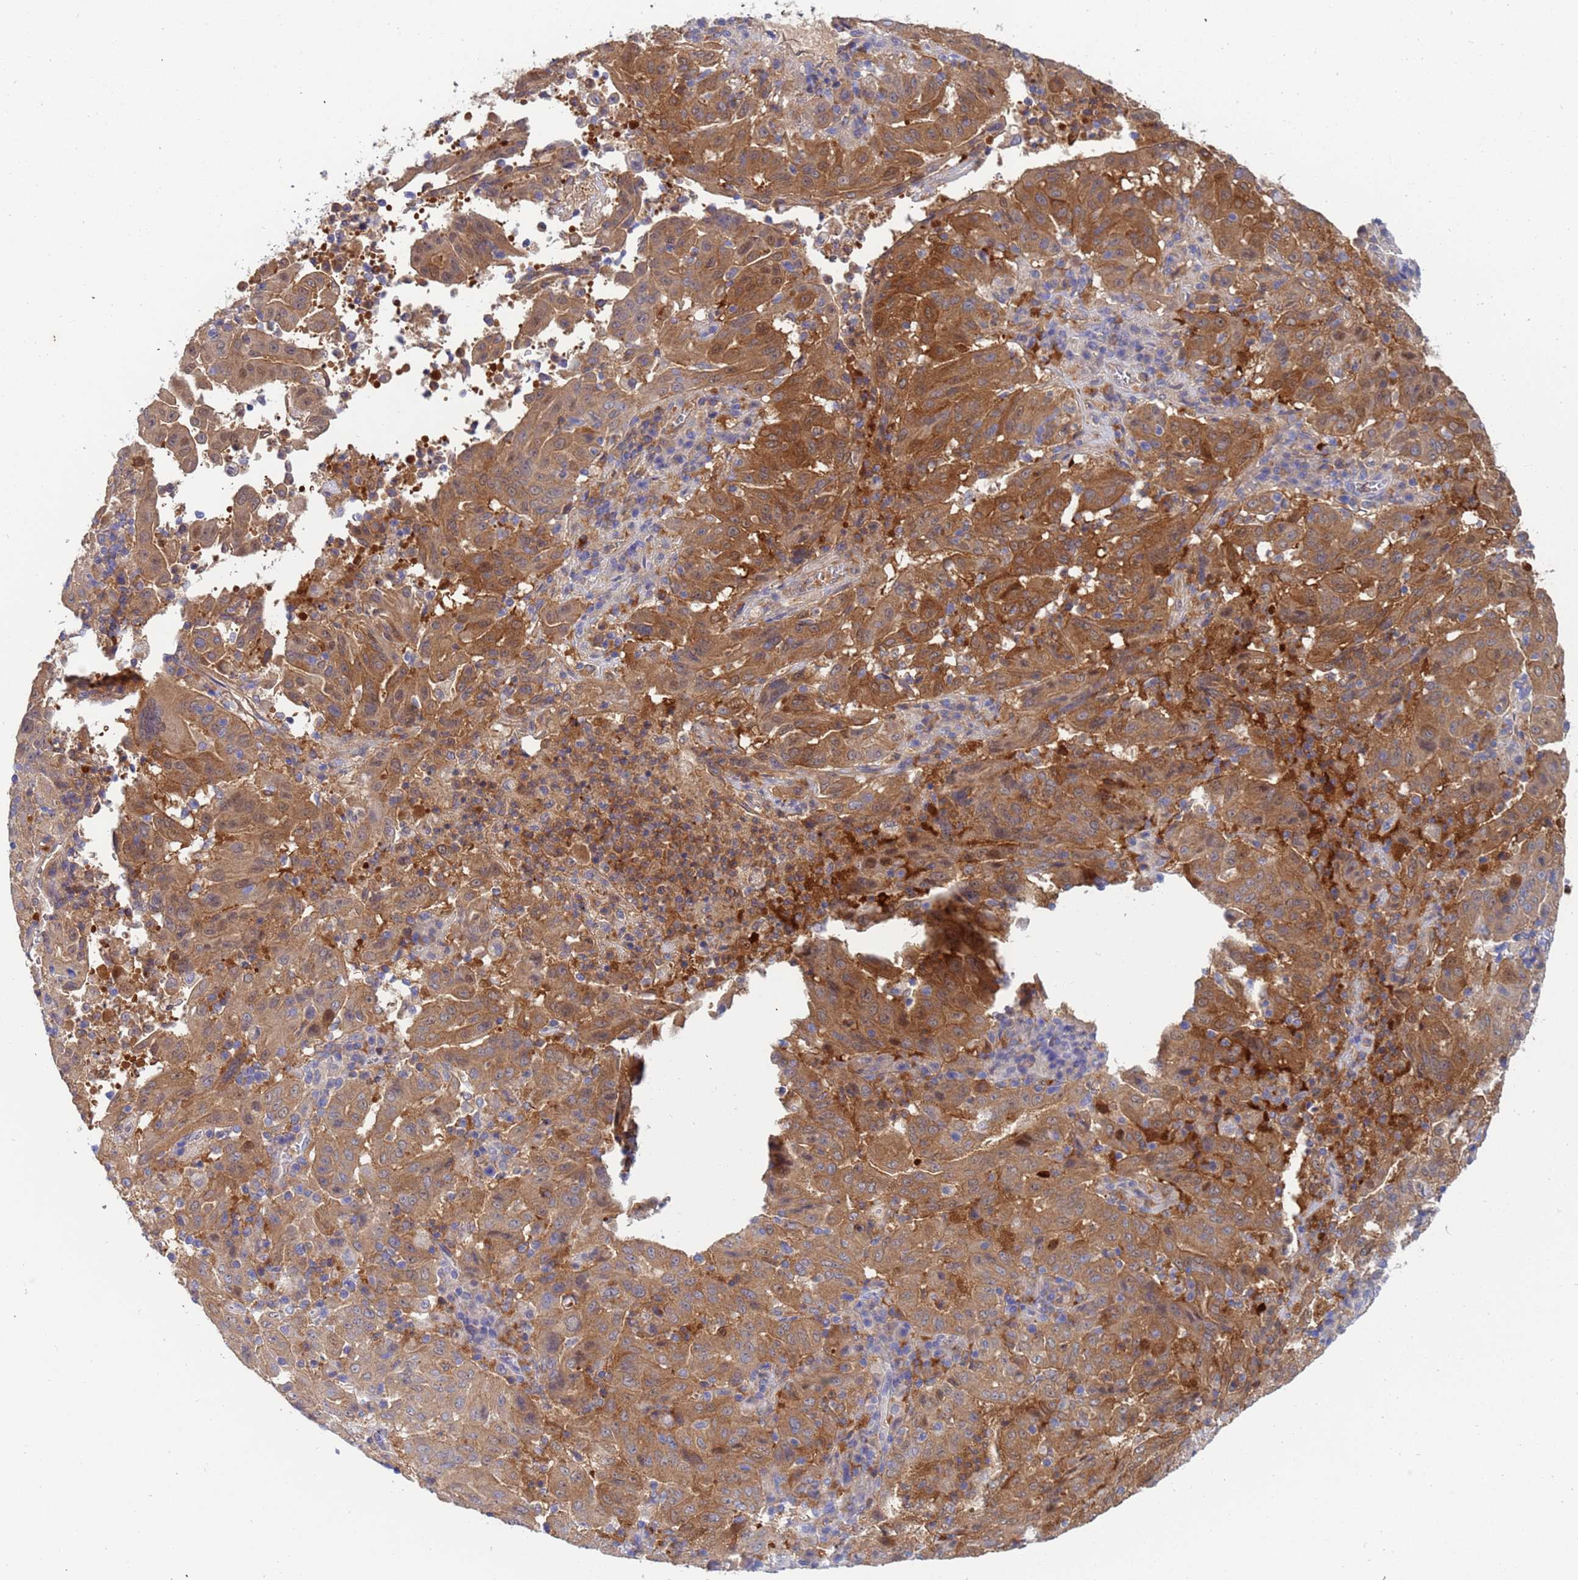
{"staining": {"intensity": "moderate", "quantity": ">75%", "location": "cytoplasmic/membranous,nuclear"}, "tissue": "pancreatic cancer", "cell_type": "Tumor cells", "image_type": "cancer", "snomed": [{"axis": "morphology", "description": "Adenocarcinoma, NOS"}, {"axis": "topography", "description": "Pancreas"}], "caption": "This histopathology image displays adenocarcinoma (pancreatic) stained with IHC to label a protein in brown. The cytoplasmic/membranous and nuclear of tumor cells show moderate positivity for the protein. Nuclei are counter-stained blue.", "gene": "TTLL11", "patient": {"sex": "male", "age": 63}}